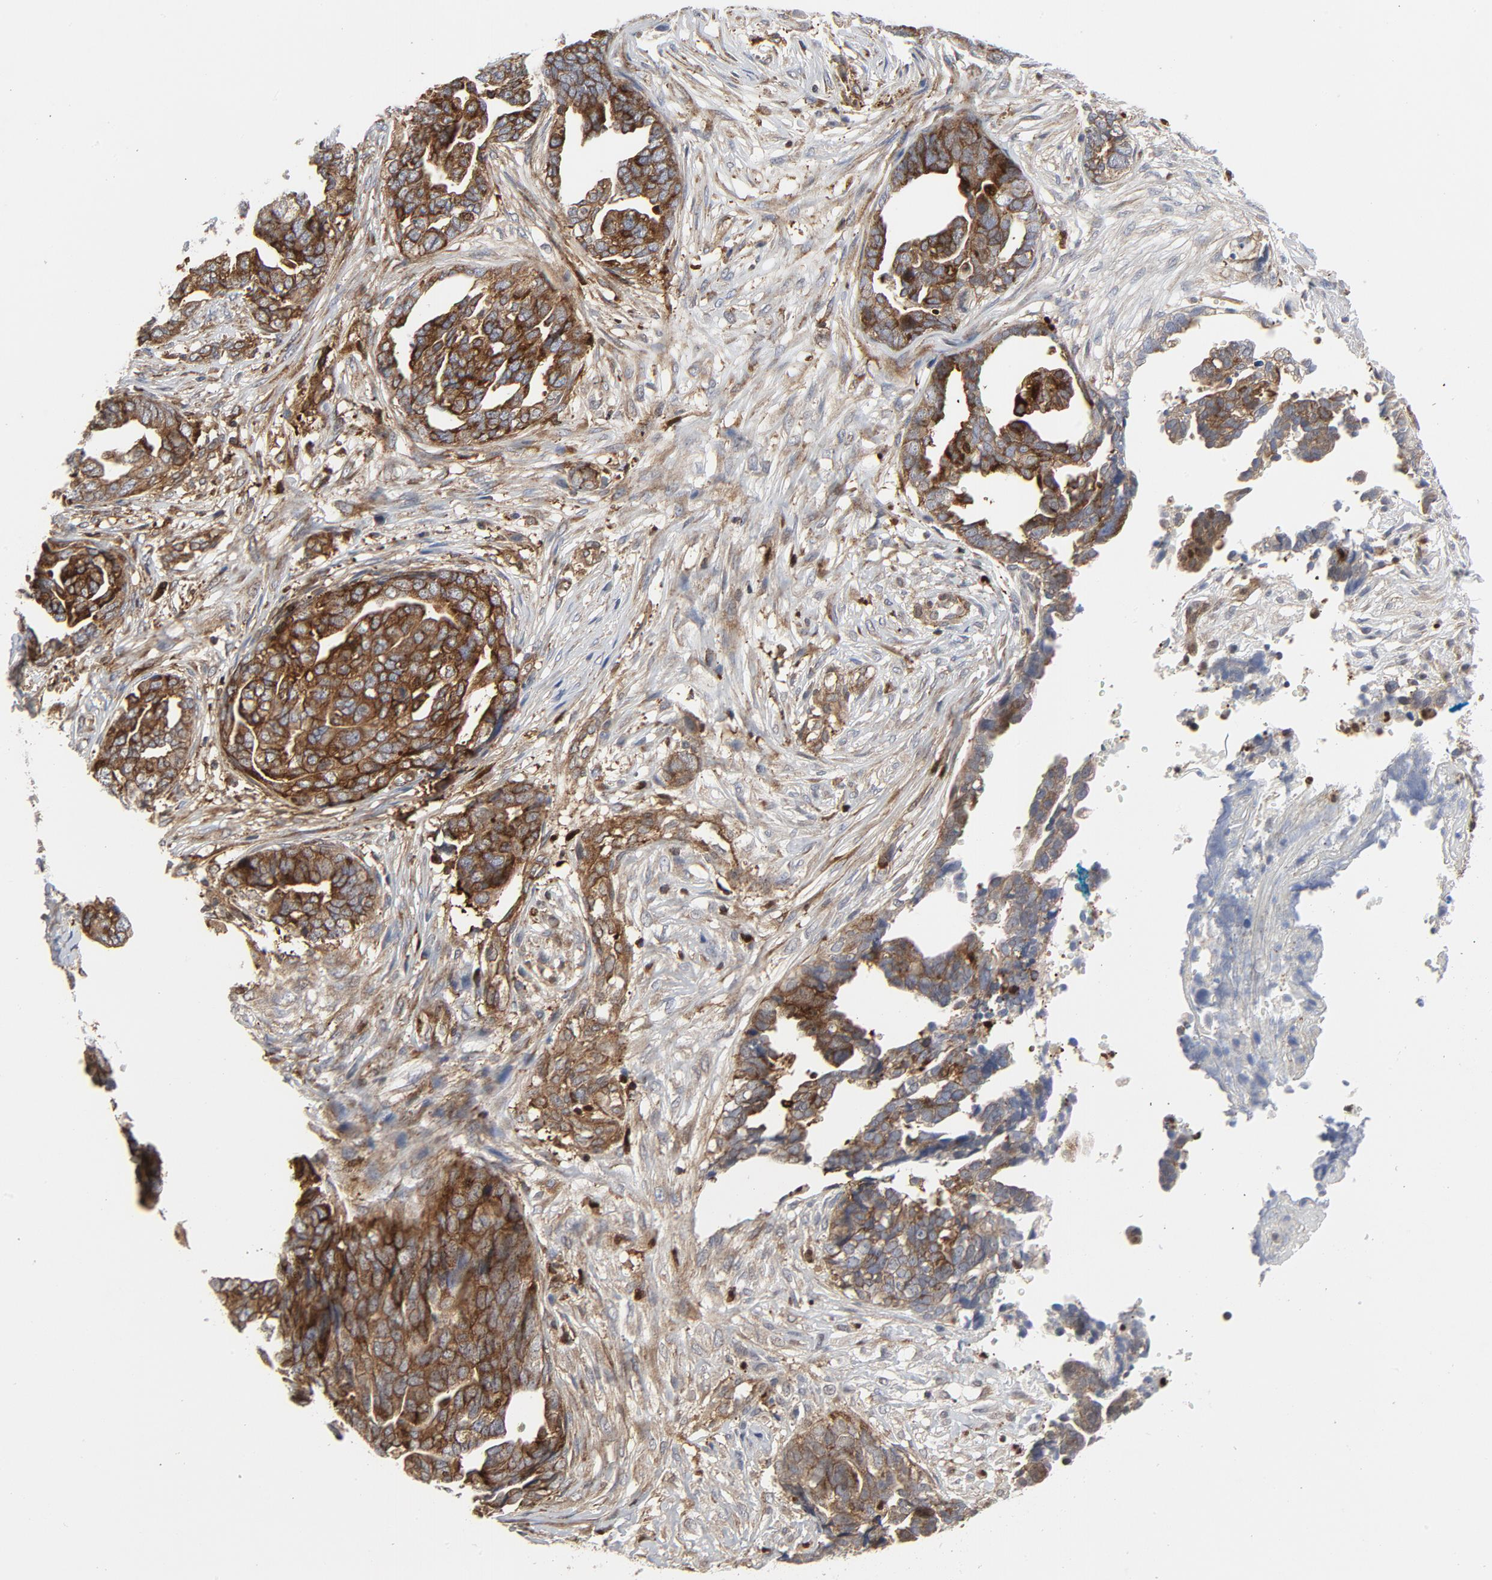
{"staining": {"intensity": "strong", "quantity": ">75%", "location": "cytoplasmic/membranous"}, "tissue": "ovarian cancer", "cell_type": "Tumor cells", "image_type": "cancer", "snomed": [{"axis": "morphology", "description": "Normal tissue, NOS"}, {"axis": "morphology", "description": "Cystadenocarcinoma, serous, NOS"}, {"axis": "topography", "description": "Fallopian tube"}, {"axis": "topography", "description": "Ovary"}], "caption": "Human serous cystadenocarcinoma (ovarian) stained for a protein (brown) displays strong cytoplasmic/membranous positive expression in about >75% of tumor cells.", "gene": "YES1", "patient": {"sex": "female", "age": 56}}